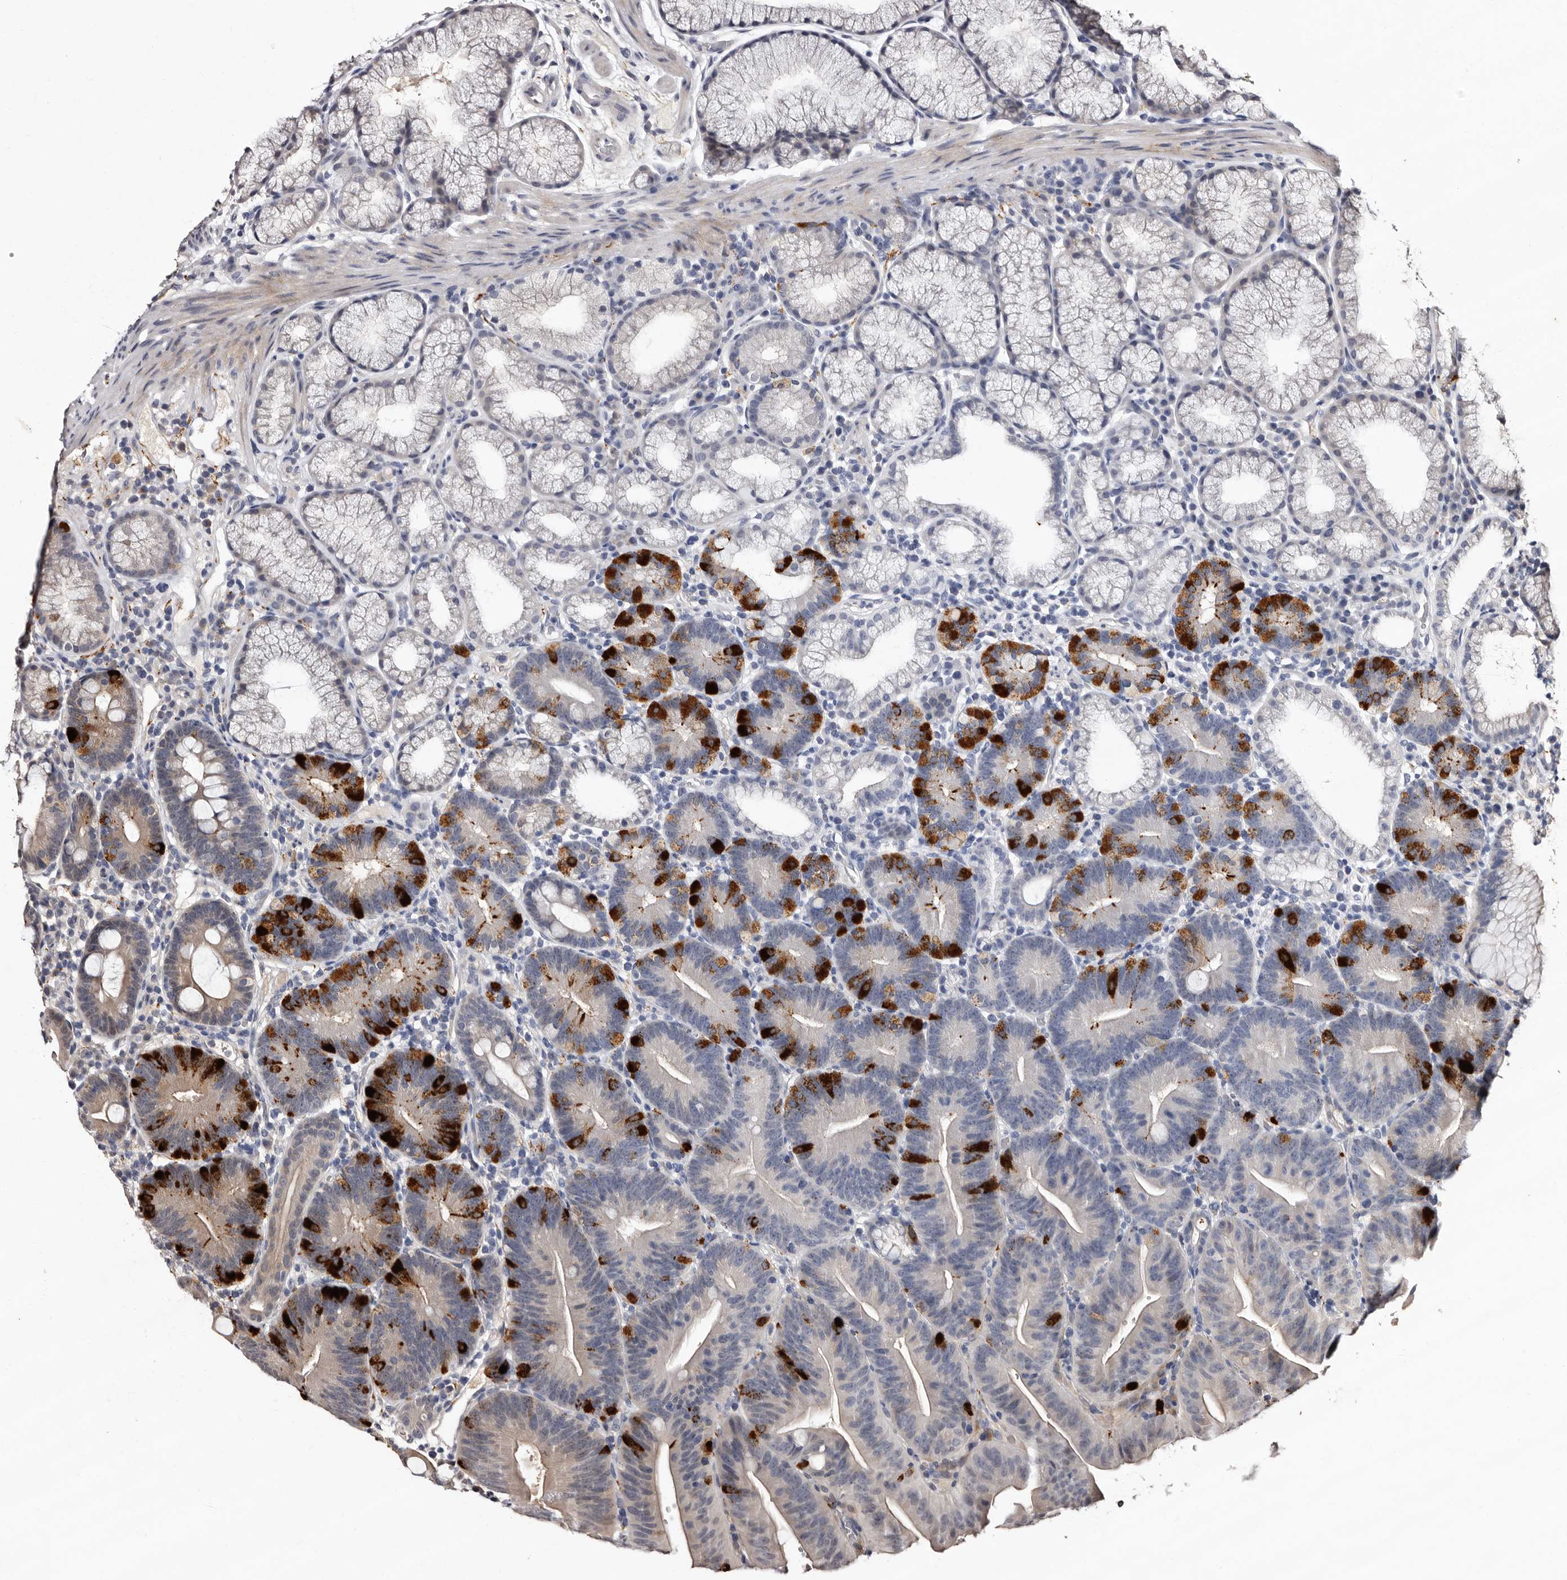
{"staining": {"intensity": "strong", "quantity": "<25%", "location": "cytoplasmic/membranous"}, "tissue": "duodenum", "cell_type": "Glandular cells", "image_type": "normal", "snomed": [{"axis": "morphology", "description": "Normal tissue, NOS"}, {"axis": "topography", "description": "Duodenum"}], "caption": "Protein staining by IHC demonstrates strong cytoplasmic/membranous staining in approximately <25% of glandular cells in benign duodenum.", "gene": "LANCL2", "patient": {"sex": "male", "age": 54}}